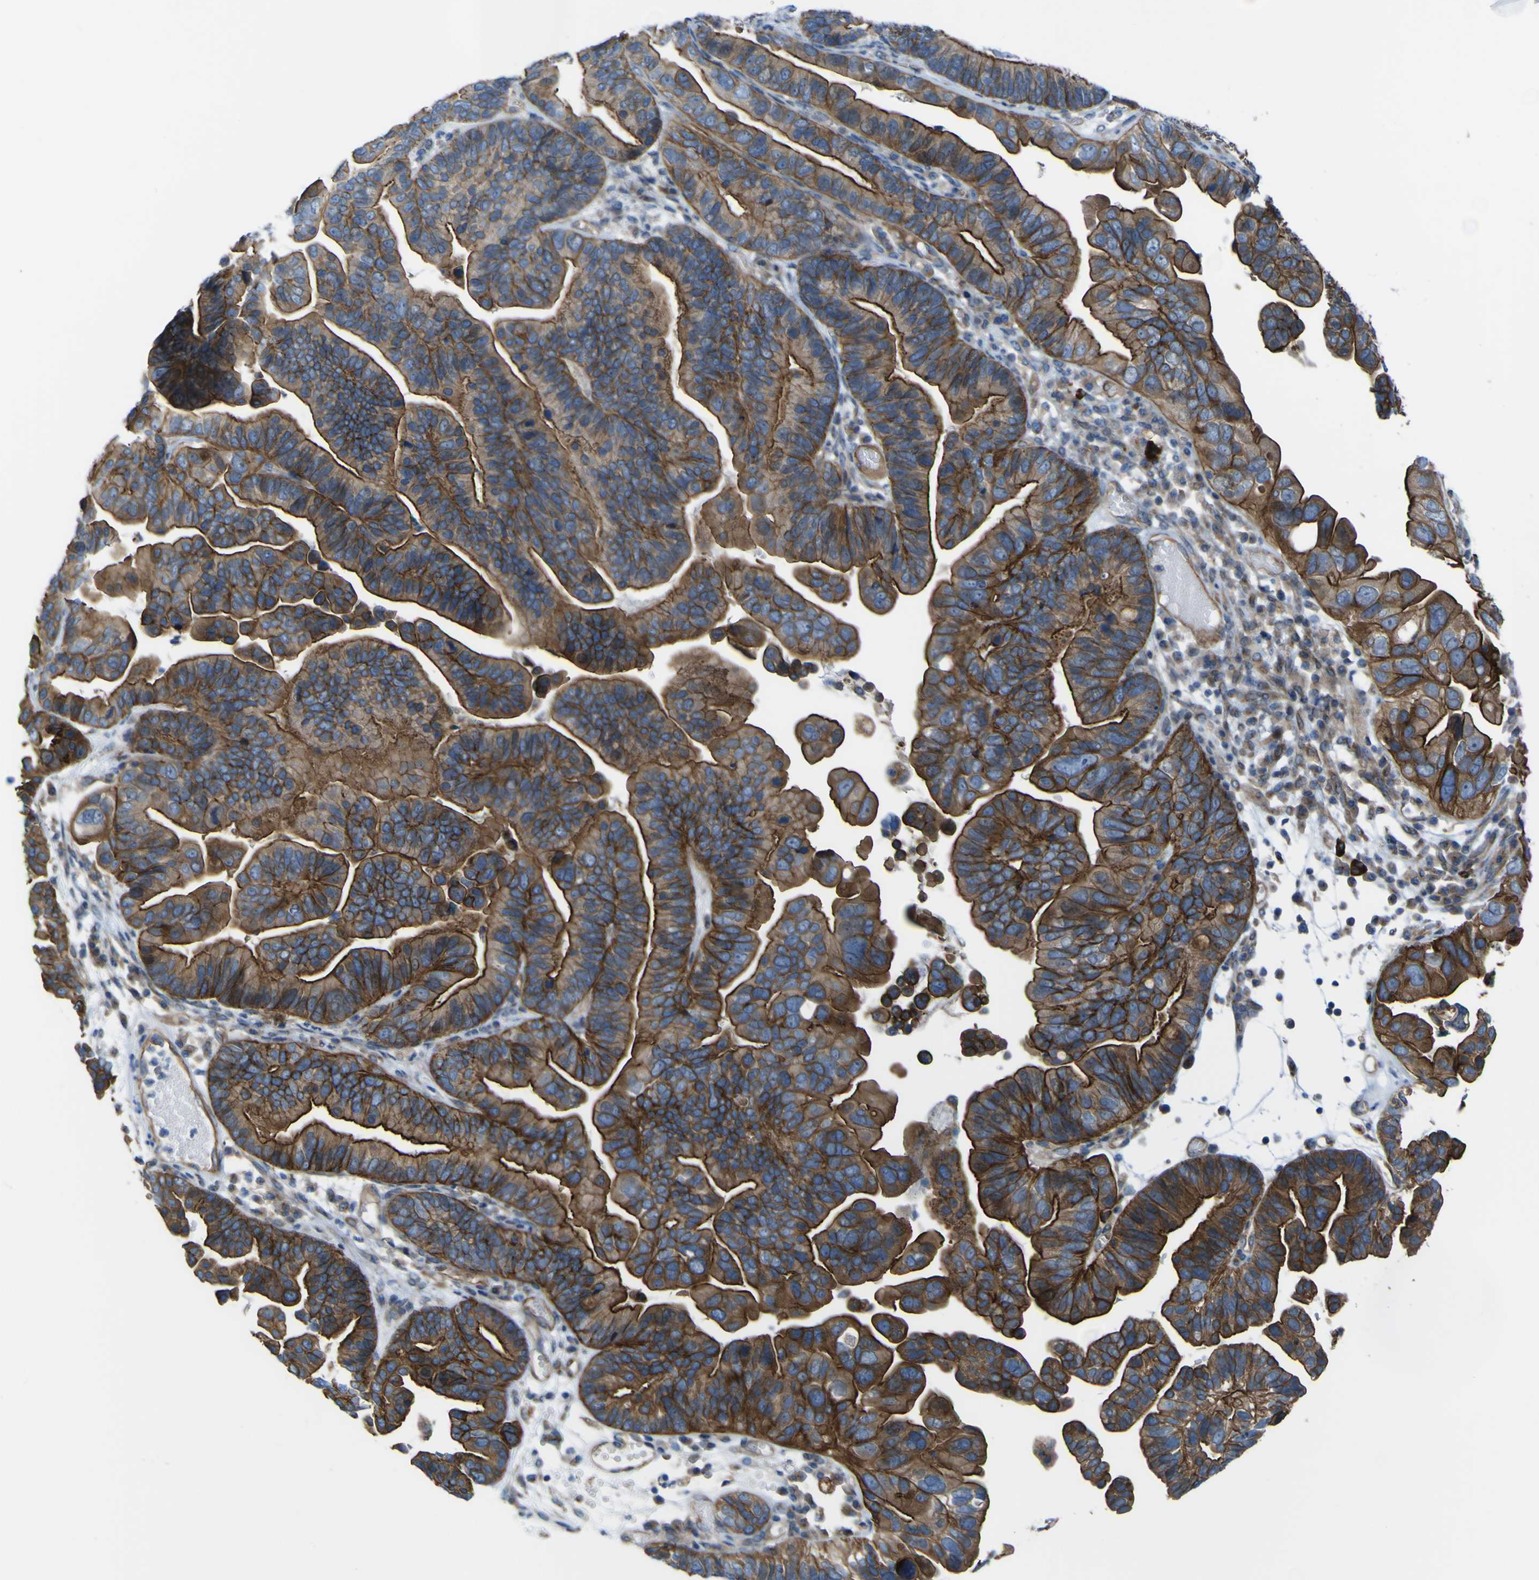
{"staining": {"intensity": "moderate", "quantity": ">75%", "location": "cytoplasmic/membranous"}, "tissue": "ovarian cancer", "cell_type": "Tumor cells", "image_type": "cancer", "snomed": [{"axis": "morphology", "description": "Cystadenocarcinoma, serous, NOS"}, {"axis": "topography", "description": "Ovary"}], "caption": "This is an image of IHC staining of ovarian serous cystadenocarcinoma, which shows moderate positivity in the cytoplasmic/membranous of tumor cells.", "gene": "FBXO30", "patient": {"sex": "female", "age": 56}}